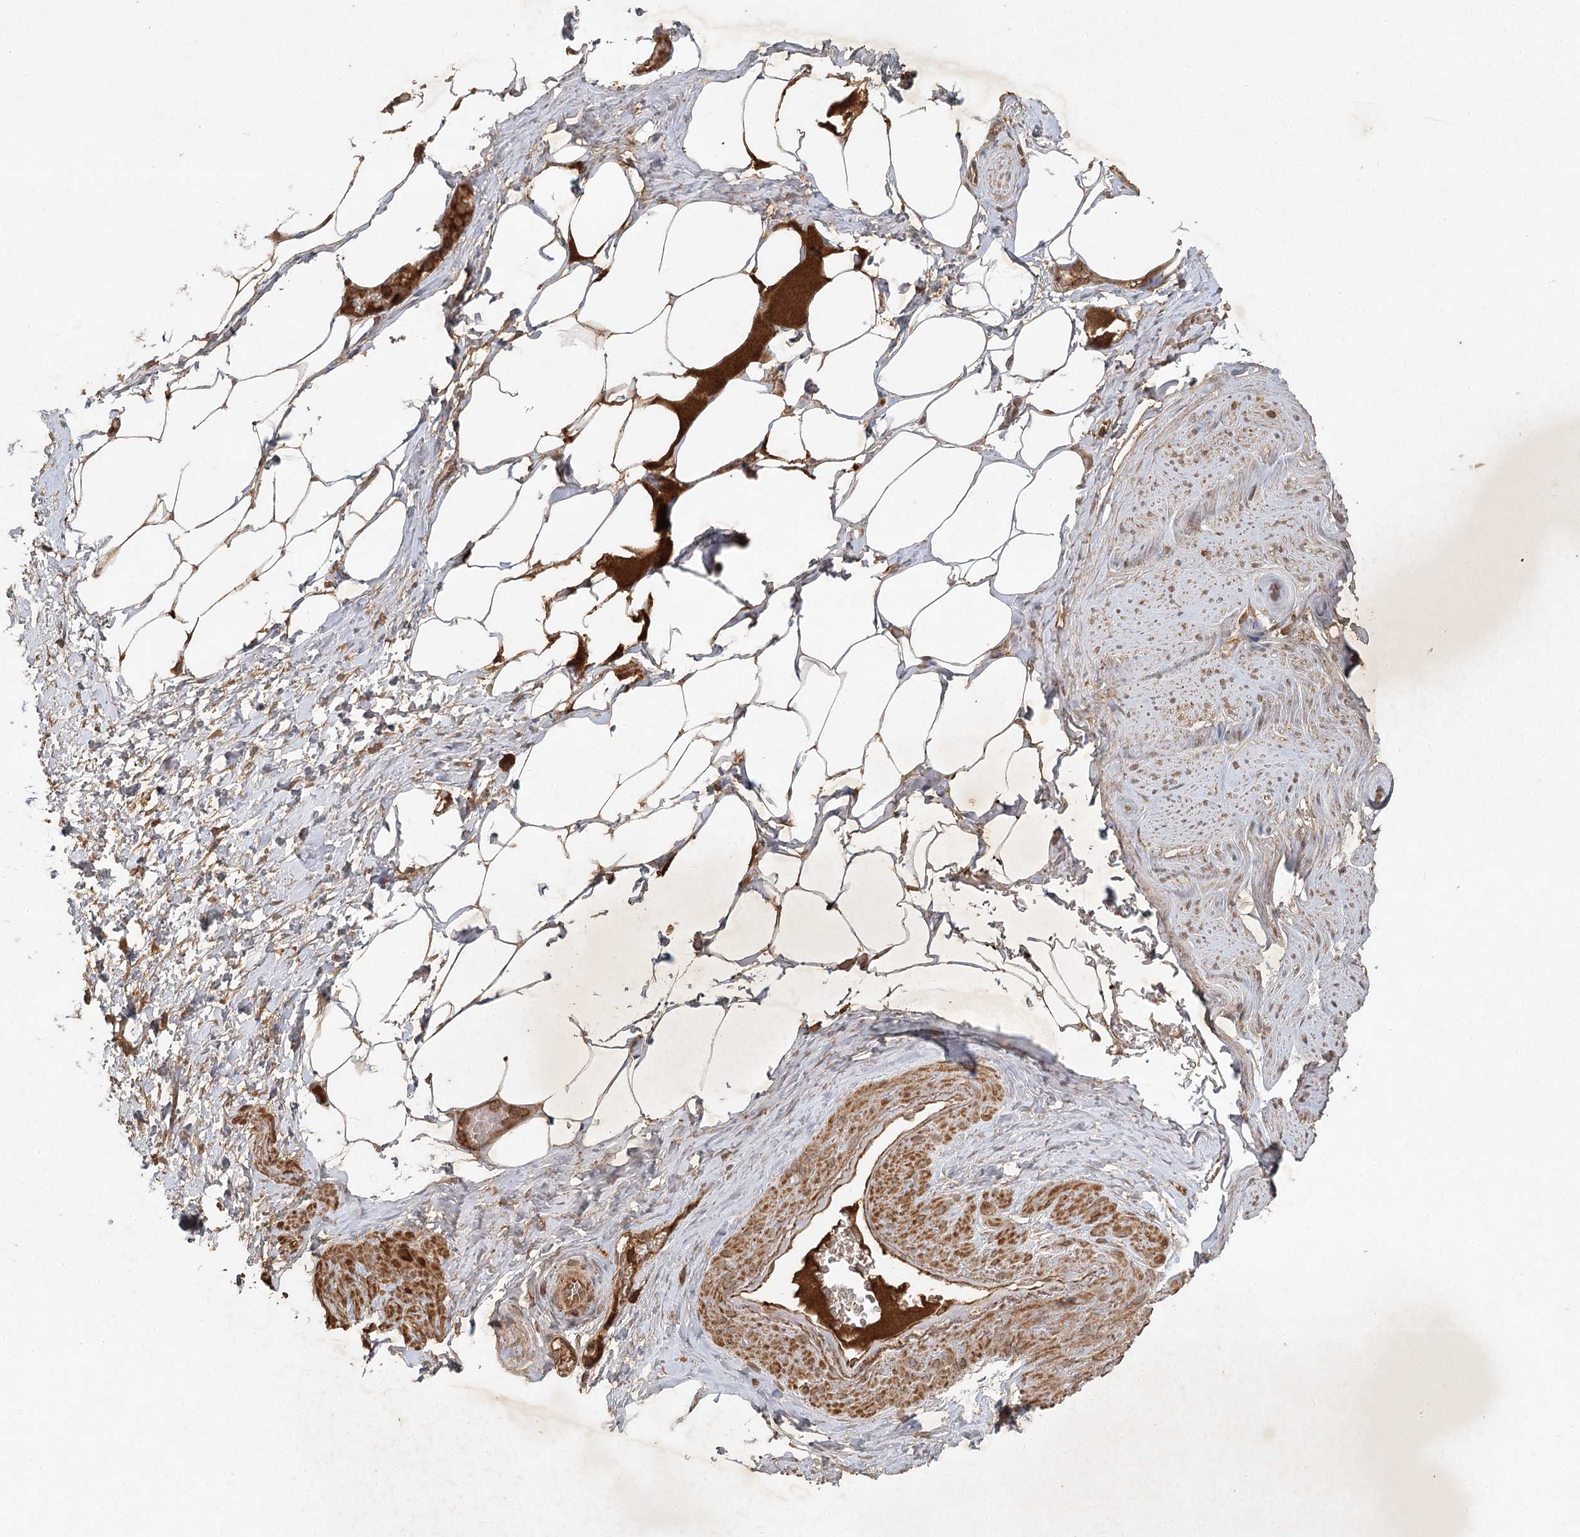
{"staining": {"intensity": "negative", "quantity": "none", "location": "none"}, "tissue": "adipose tissue", "cell_type": "Adipocytes", "image_type": "normal", "snomed": [{"axis": "morphology", "description": "Normal tissue, NOS"}, {"axis": "morphology", "description": "Adenocarcinoma, Low grade"}, {"axis": "topography", "description": "Prostate"}, {"axis": "topography", "description": "Peripheral nerve tissue"}], "caption": "Adipose tissue was stained to show a protein in brown. There is no significant positivity in adipocytes. (Brightfield microscopy of DAB (3,3'-diaminobenzidine) immunohistochemistry at high magnification).", "gene": "ARL13A", "patient": {"sex": "male", "age": 63}}